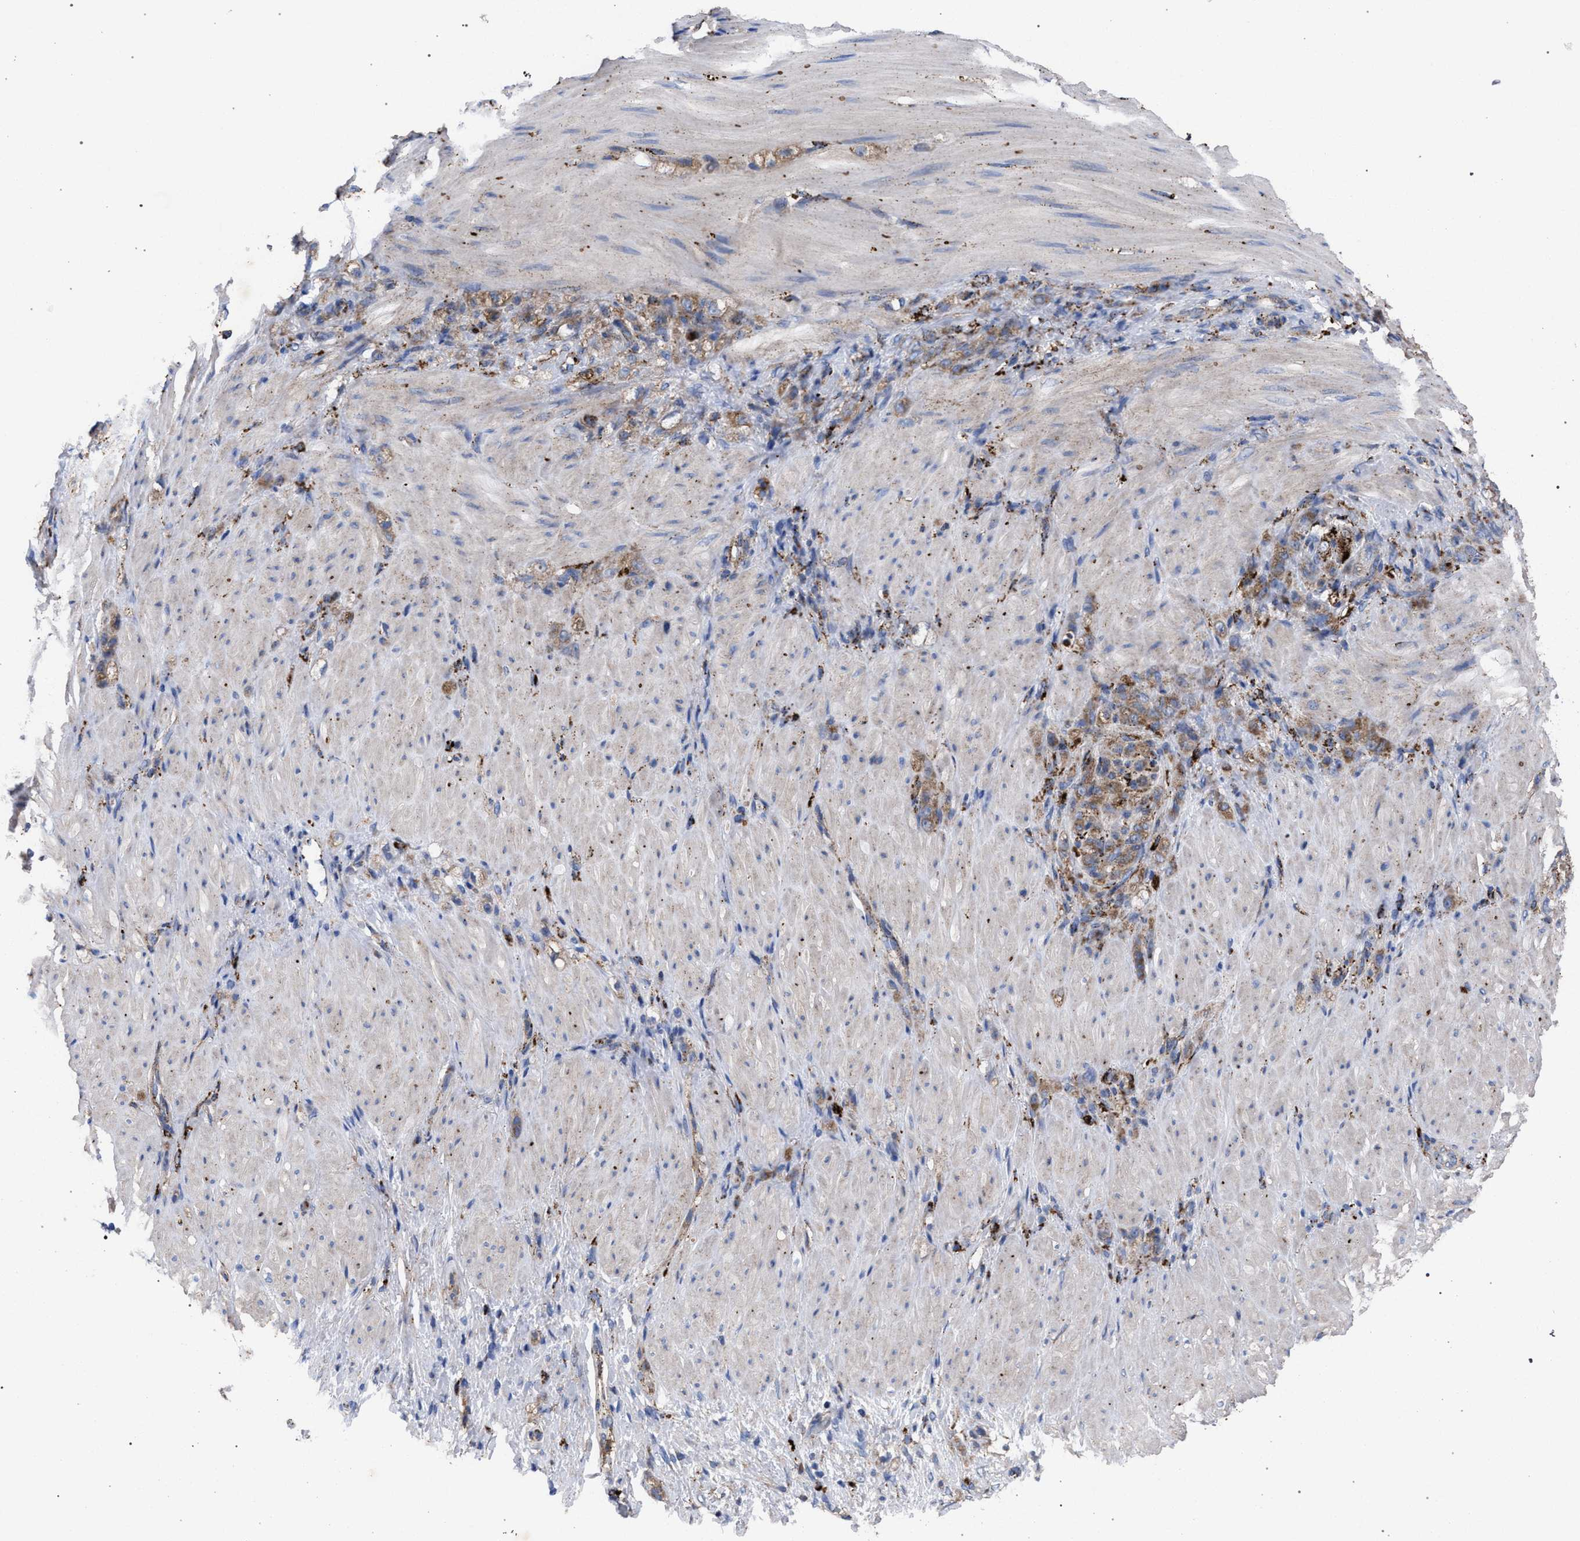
{"staining": {"intensity": "moderate", "quantity": ">75%", "location": "cytoplasmic/membranous"}, "tissue": "stomach cancer", "cell_type": "Tumor cells", "image_type": "cancer", "snomed": [{"axis": "morphology", "description": "Normal tissue, NOS"}, {"axis": "morphology", "description": "Adenocarcinoma, NOS"}, {"axis": "topography", "description": "Stomach"}], "caption": "An immunohistochemistry photomicrograph of tumor tissue is shown. Protein staining in brown labels moderate cytoplasmic/membranous positivity in stomach cancer (adenocarcinoma) within tumor cells. The protein is stained brown, and the nuclei are stained in blue (DAB (3,3'-diaminobenzidine) IHC with brightfield microscopy, high magnification).", "gene": "PPT1", "patient": {"sex": "male", "age": 82}}